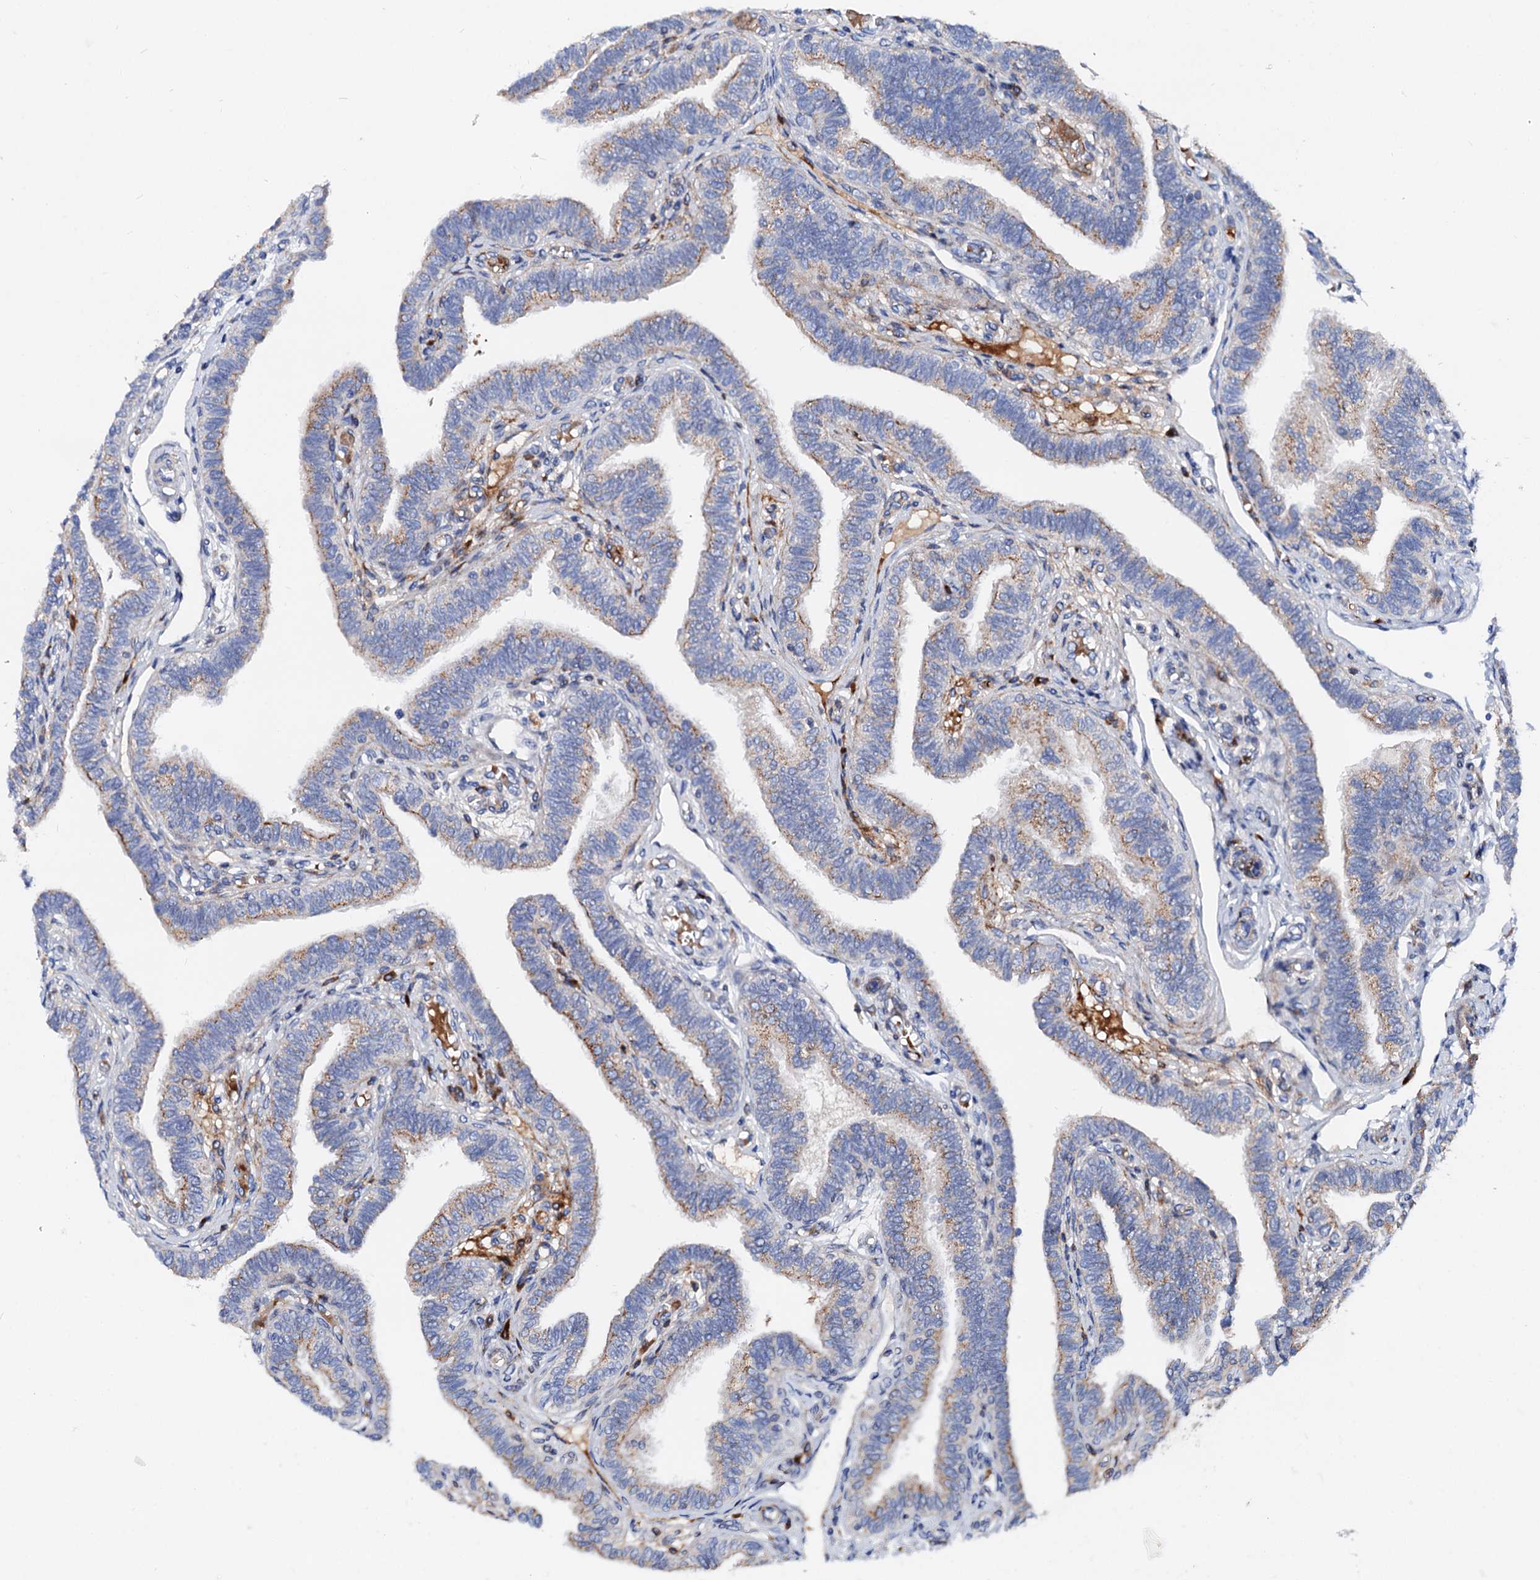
{"staining": {"intensity": "weak", "quantity": "<25%", "location": "cytoplasmic/membranous"}, "tissue": "fallopian tube", "cell_type": "Glandular cells", "image_type": "normal", "snomed": [{"axis": "morphology", "description": "Normal tissue, NOS"}, {"axis": "topography", "description": "Fallopian tube"}], "caption": "Immunohistochemical staining of benign fallopian tube displays no significant staining in glandular cells.", "gene": "SLC10A7", "patient": {"sex": "female", "age": 39}}